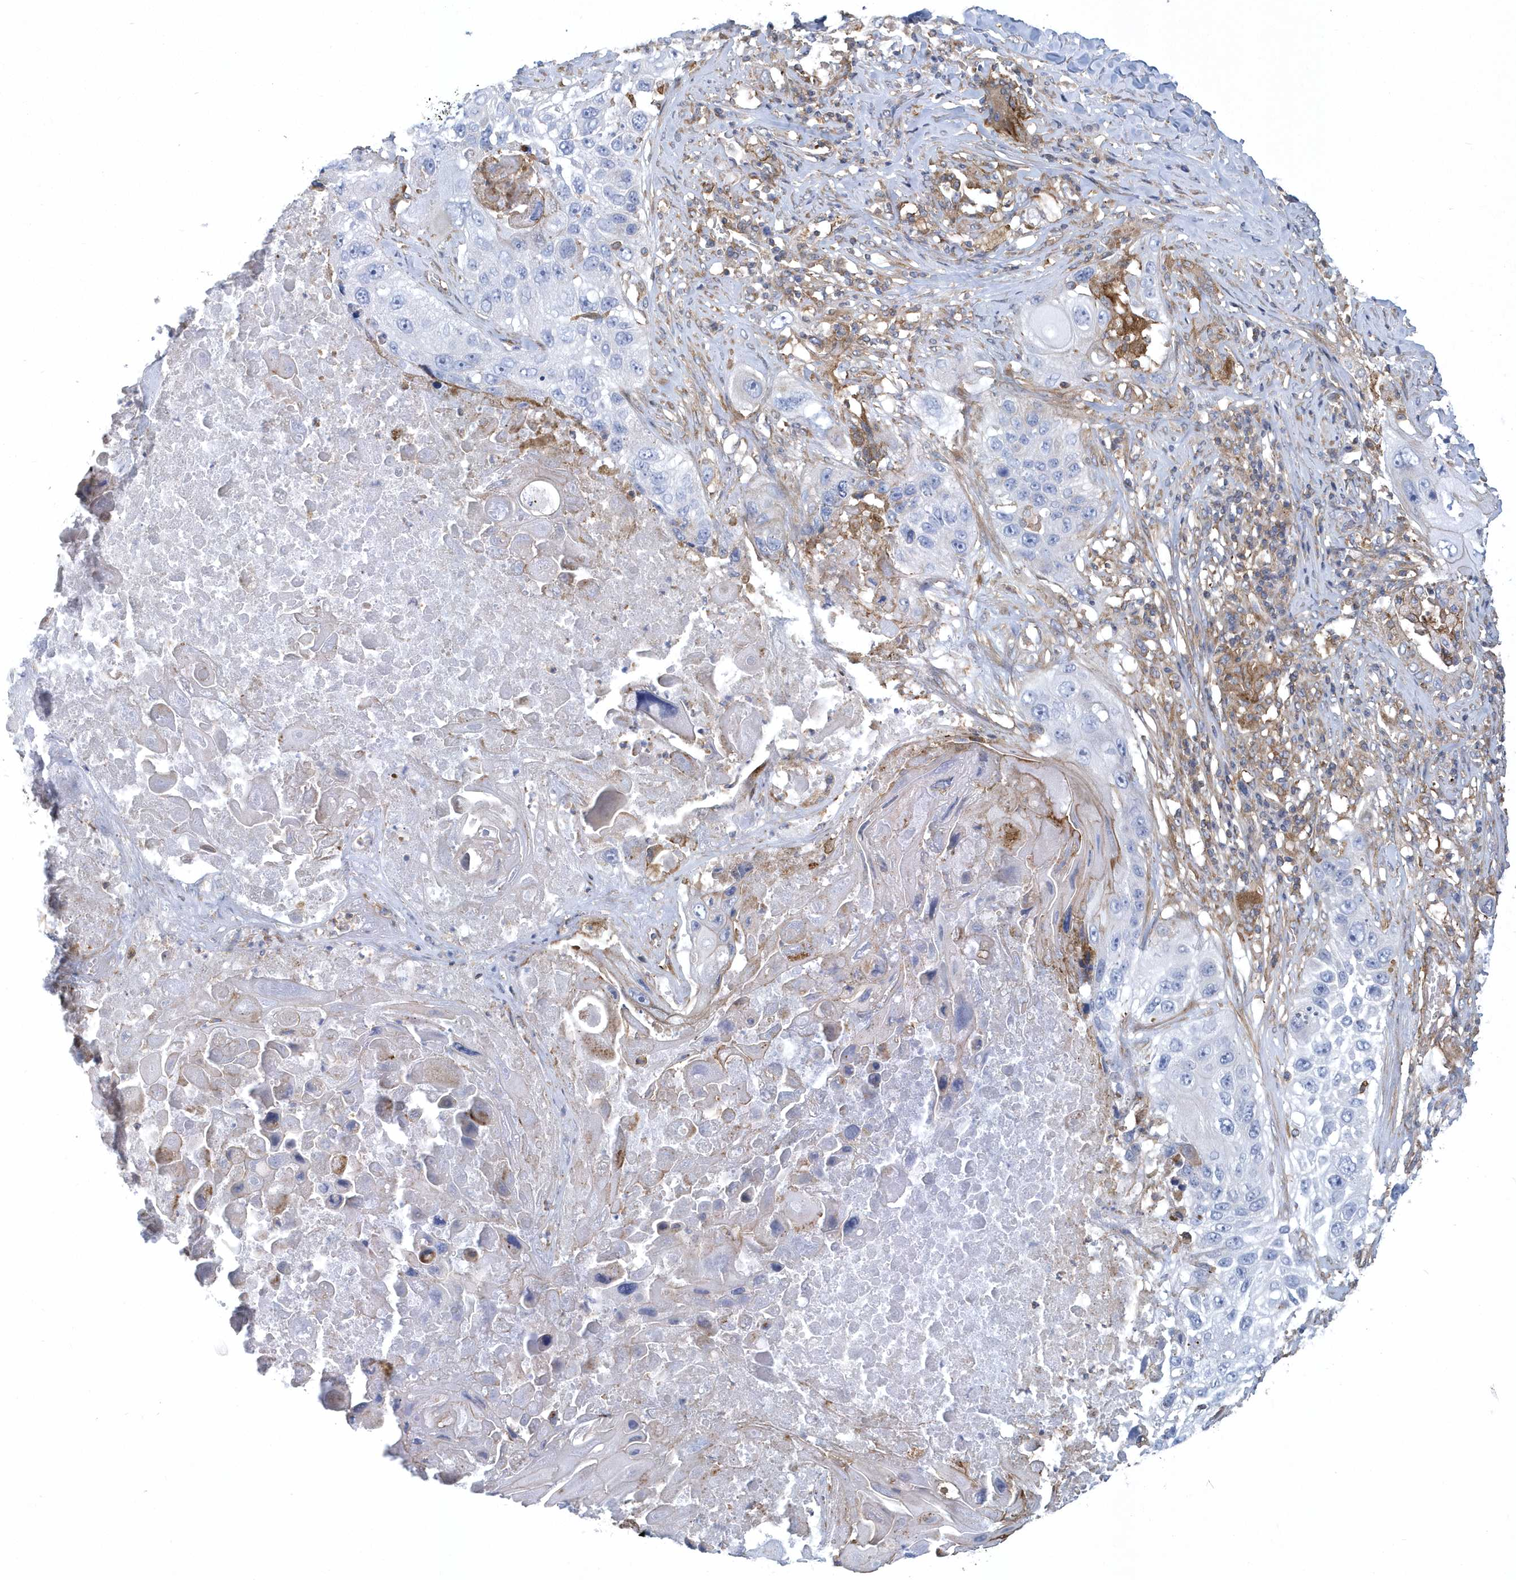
{"staining": {"intensity": "negative", "quantity": "none", "location": "none"}, "tissue": "lung cancer", "cell_type": "Tumor cells", "image_type": "cancer", "snomed": [{"axis": "morphology", "description": "Squamous cell carcinoma, NOS"}, {"axis": "topography", "description": "Lung"}], "caption": "Immunohistochemistry photomicrograph of neoplastic tissue: lung cancer (squamous cell carcinoma) stained with DAB exhibits no significant protein staining in tumor cells.", "gene": "ARAP2", "patient": {"sex": "male", "age": 61}}